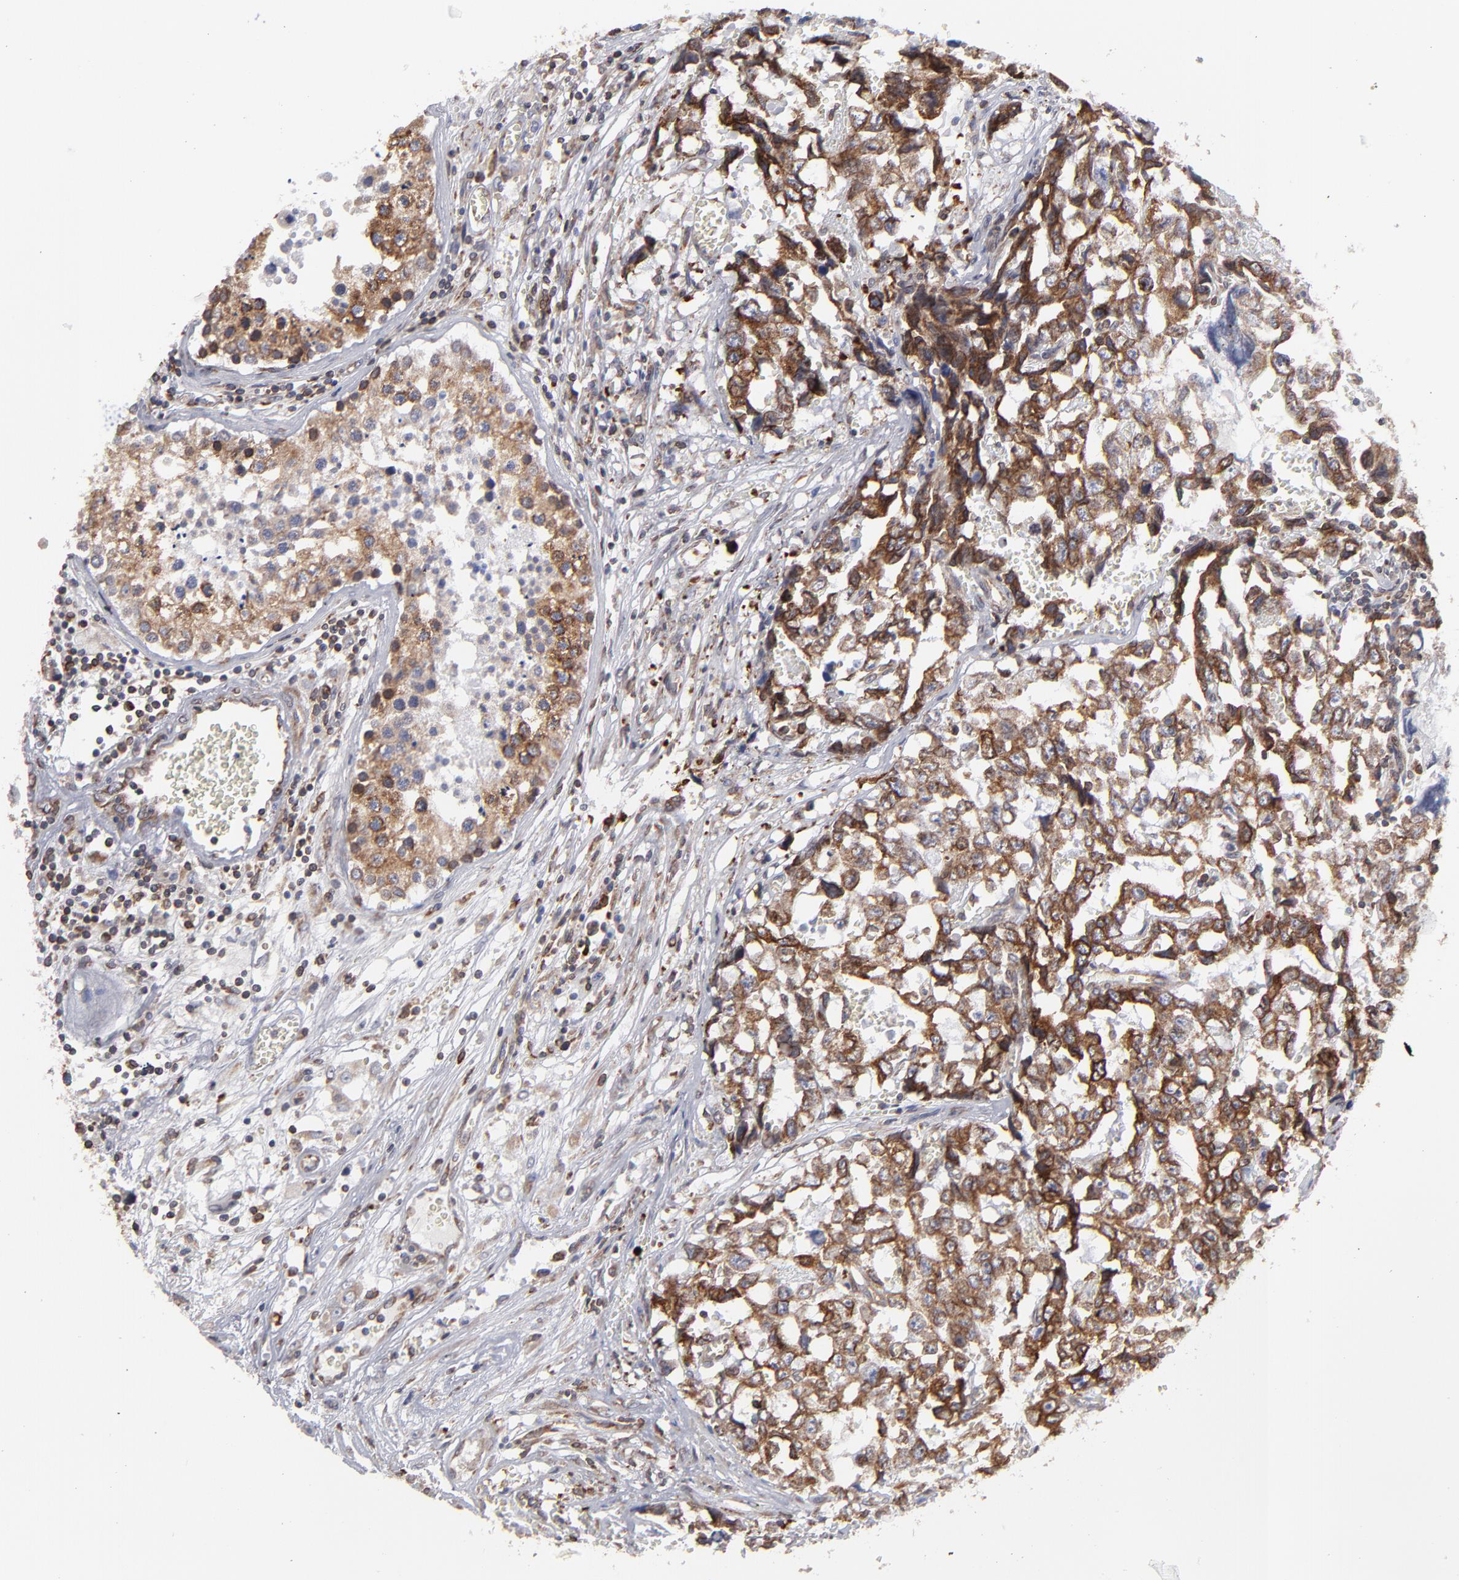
{"staining": {"intensity": "strong", "quantity": ">75%", "location": "cytoplasmic/membranous"}, "tissue": "testis cancer", "cell_type": "Tumor cells", "image_type": "cancer", "snomed": [{"axis": "morphology", "description": "Carcinoma, Embryonal, NOS"}, {"axis": "topography", "description": "Testis"}], "caption": "A histopathology image of human embryonal carcinoma (testis) stained for a protein displays strong cytoplasmic/membranous brown staining in tumor cells. The staining was performed using DAB, with brown indicating positive protein expression. Nuclei are stained blue with hematoxylin.", "gene": "TMX1", "patient": {"sex": "male", "age": 31}}